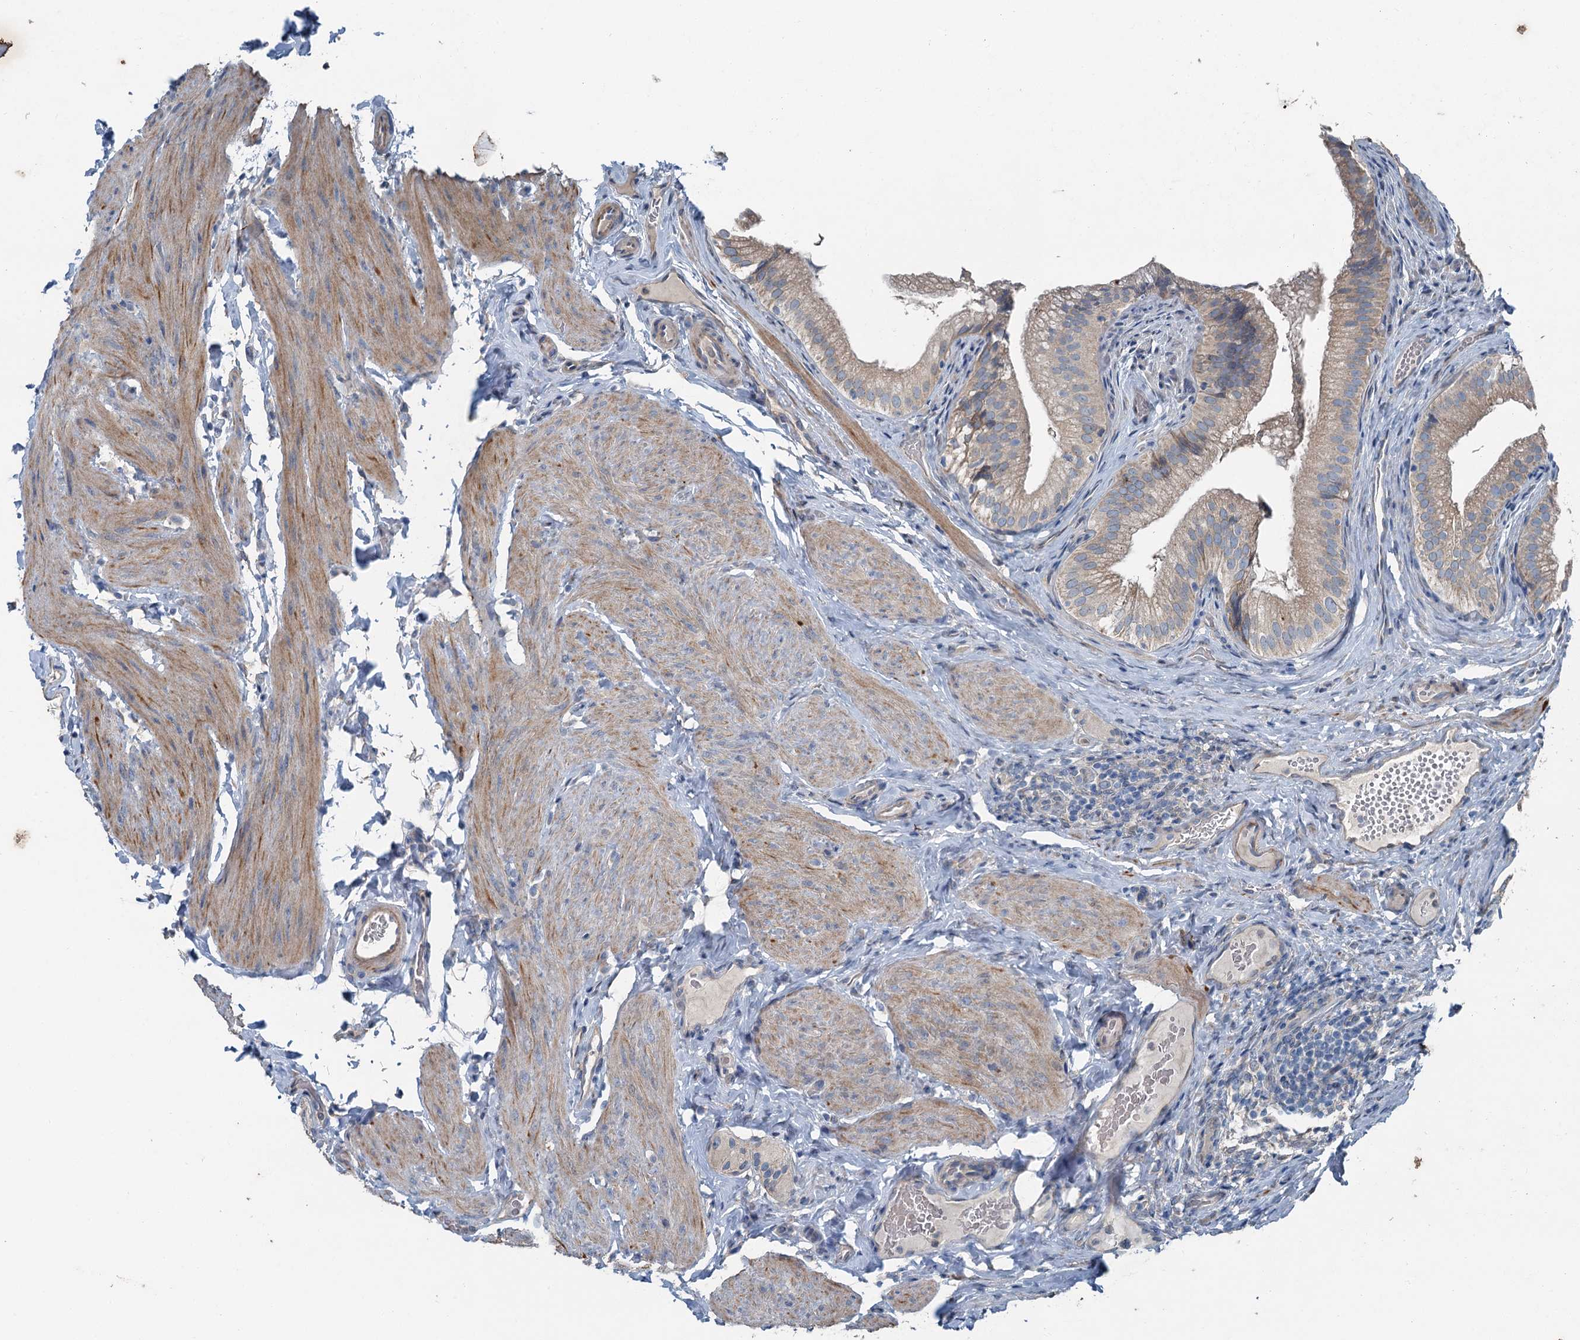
{"staining": {"intensity": "weak", "quantity": ">75%", "location": "cytoplasmic/membranous"}, "tissue": "gallbladder", "cell_type": "Glandular cells", "image_type": "normal", "snomed": [{"axis": "morphology", "description": "Normal tissue, NOS"}, {"axis": "topography", "description": "Gallbladder"}], "caption": "The image shows immunohistochemical staining of normal gallbladder. There is weak cytoplasmic/membranous expression is identified in about >75% of glandular cells.", "gene": "C6orf120", "patient": {"sex": "female", "age": 30}}